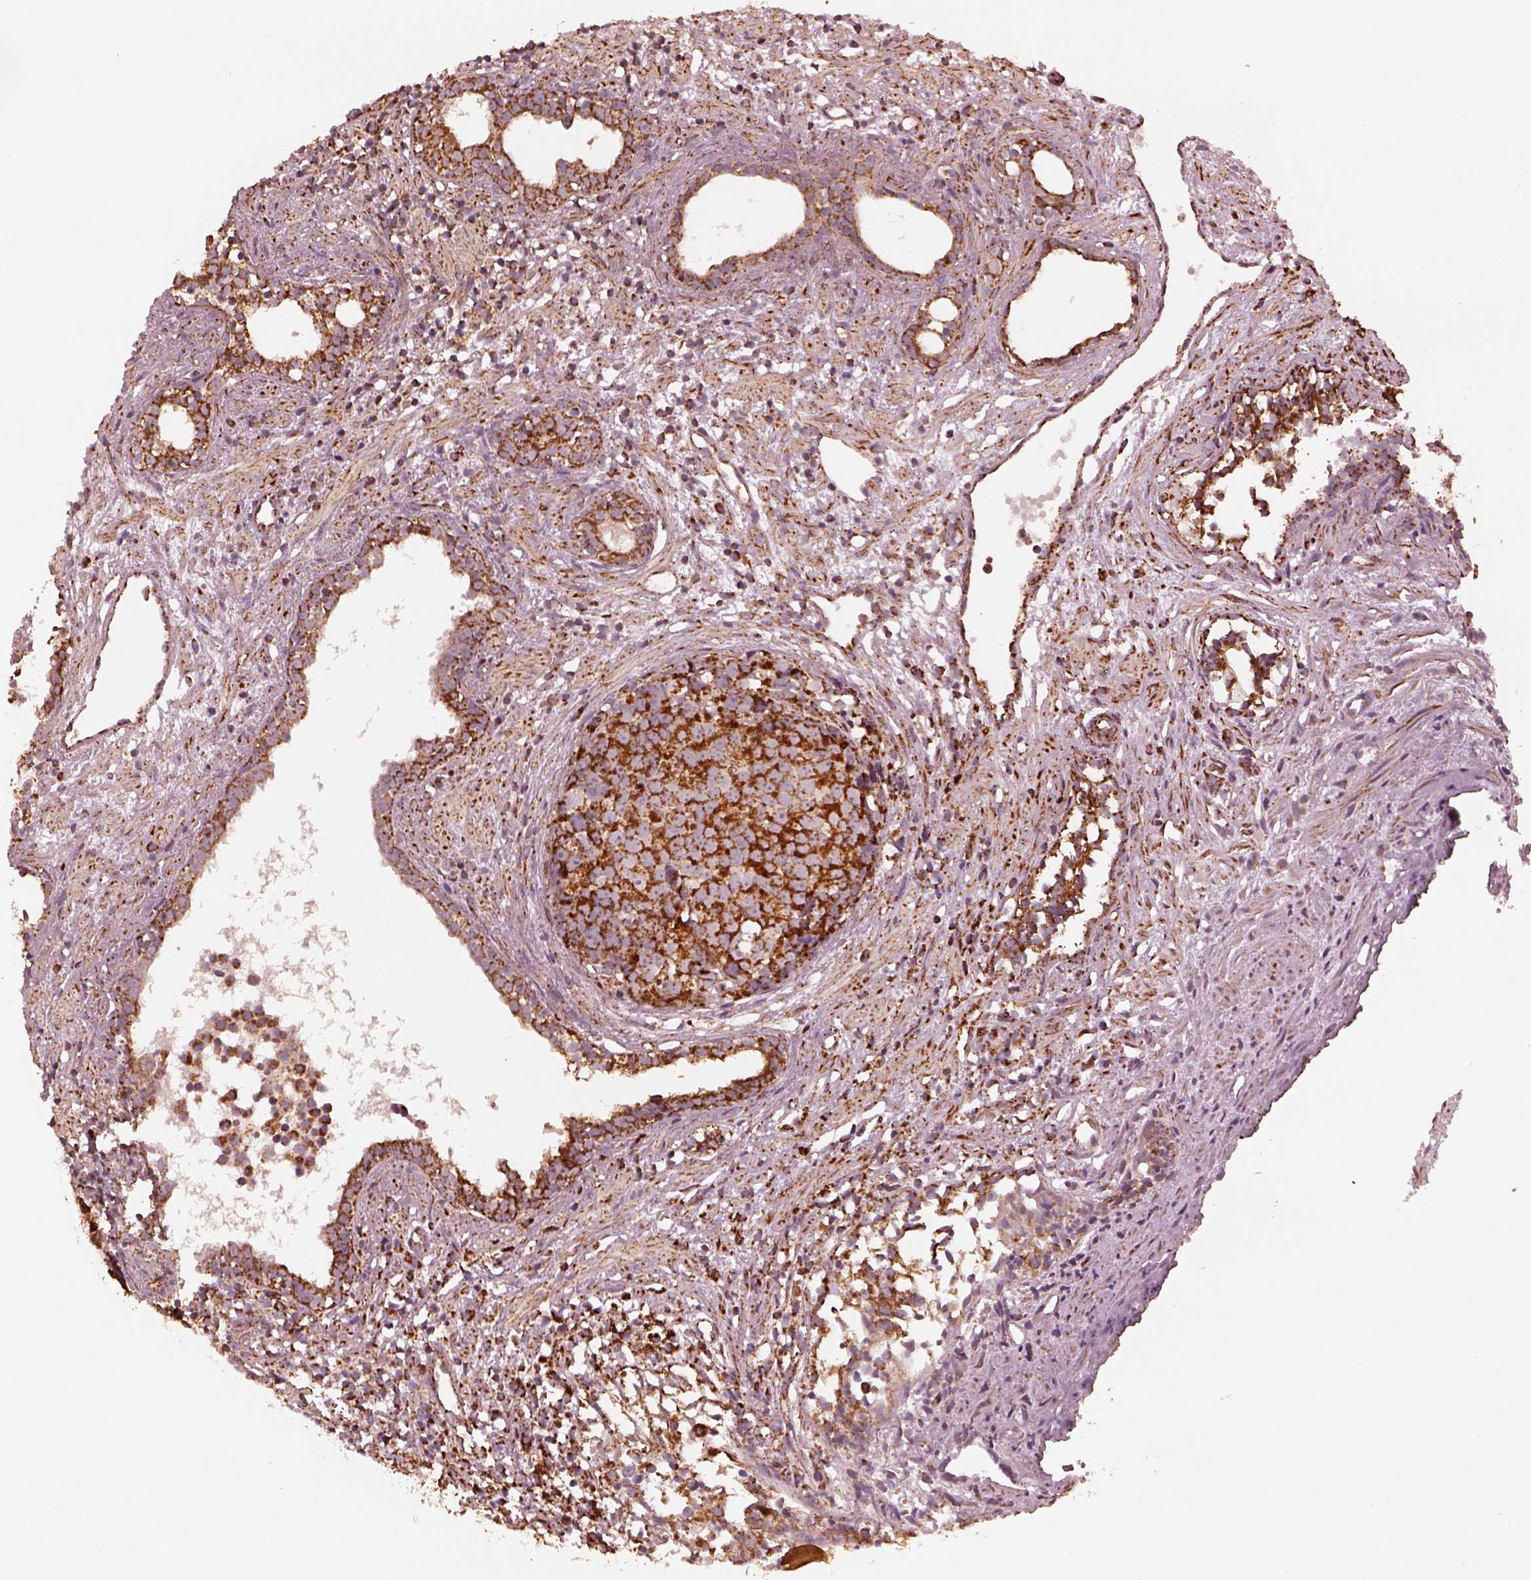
{"staining": {"intensity": "strong", "quantity": ">75%", "location": "cytoplasmic/membranous"}, "tissue": "prostate cancer", "cell_type": "Tumor cells", "image_type": "cancer", "snomed": [{"axis": "morphology", "description": "Adenocarcinoma, High grade"}, {"axis": "topography", "description": "Prostate"}], "caption": "Human prostate adenocarcinoma (high-grade) stained for a protein (brown) displays strong cytoplasmic/membranous positive positivity in approximately >75% of tumor cells.", "gene": "NDUFB10", "patient": {"sex": "male", "age": 83}}